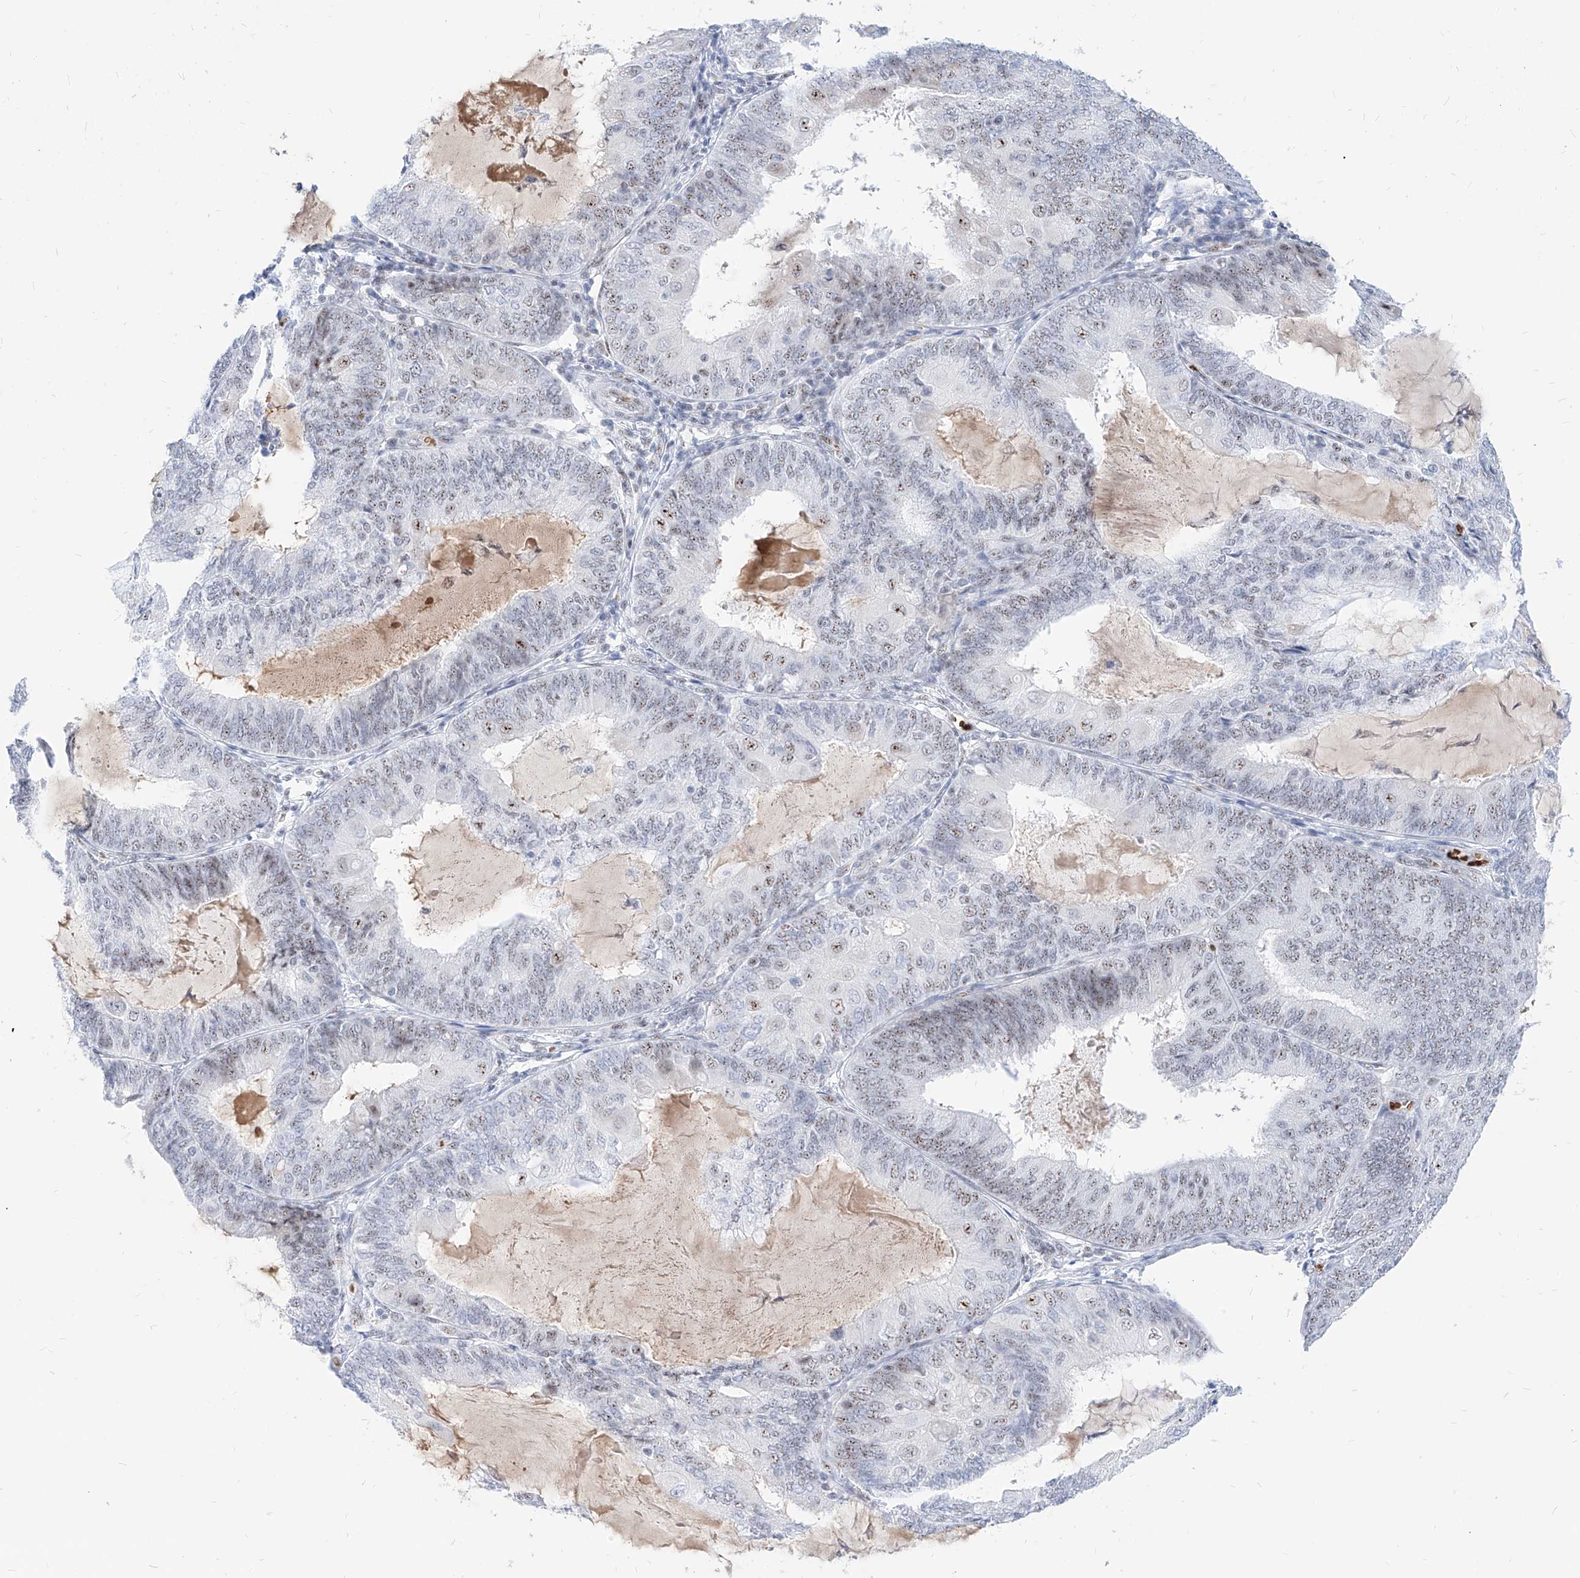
{"staining": {"intensity": "weak", "quantity": "25%-75%", "location": "nuclear"}, "tissue": "endometrial cancer", "cell_type": "Tumor cells", "image_type": "cancer", "snomed": [{"axis": "morphology", "description": "Adenocarcinoma, NOS"}, {"axis": "topography", "description": "Endometrium"}], "caption": "This image displays immunohistochemistry staining of adenocarcinoma (endometrial), with low weak nuclear staining in approximately 25%-75% of tumor cells.", "gene": "ZFP42", "patient": {"sex": "female", "age": 81}}